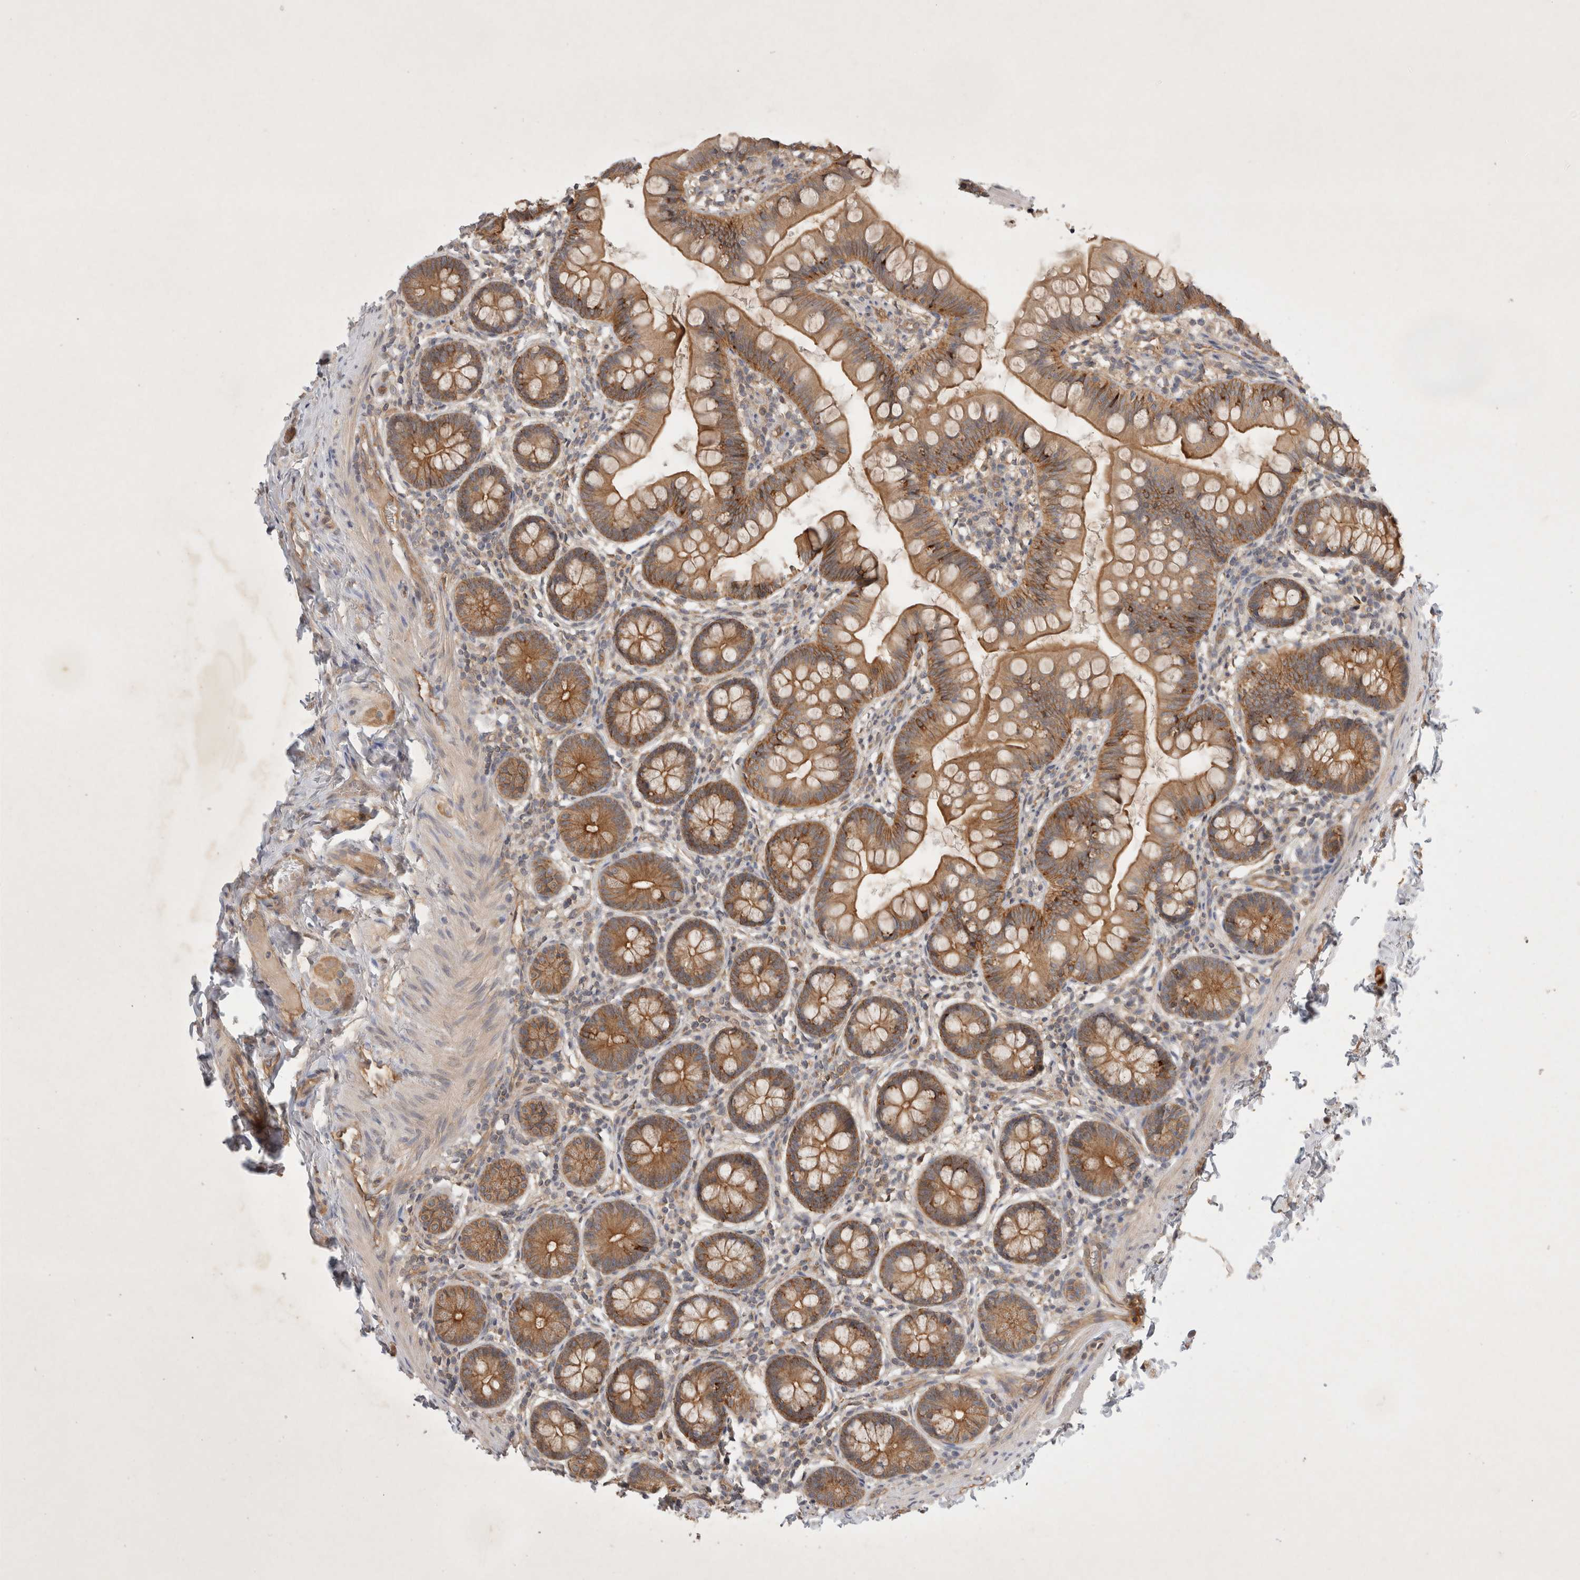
{"staining": {"intensity": "moderate", "quantity": ">75%", "location": "cytoplasmic/membranous"}, "tissue": "small intestine", "cell_type": "Glandular cells", "image_type": "normal", "snomed": [{"axis": "morphology", "description": "Normal tissue, NOS"}, {"axis": "topography", "description": "Small intestine"}], "caption": "Moderate cytoplasmic/membranous positivity is identified in approximately >75% of glandular cells in benign small intestine. (Brightfield microscopy of DAB IHC at high magnification).", "gene": "YES1", "patient": {"sex": "male", "age": 7}}